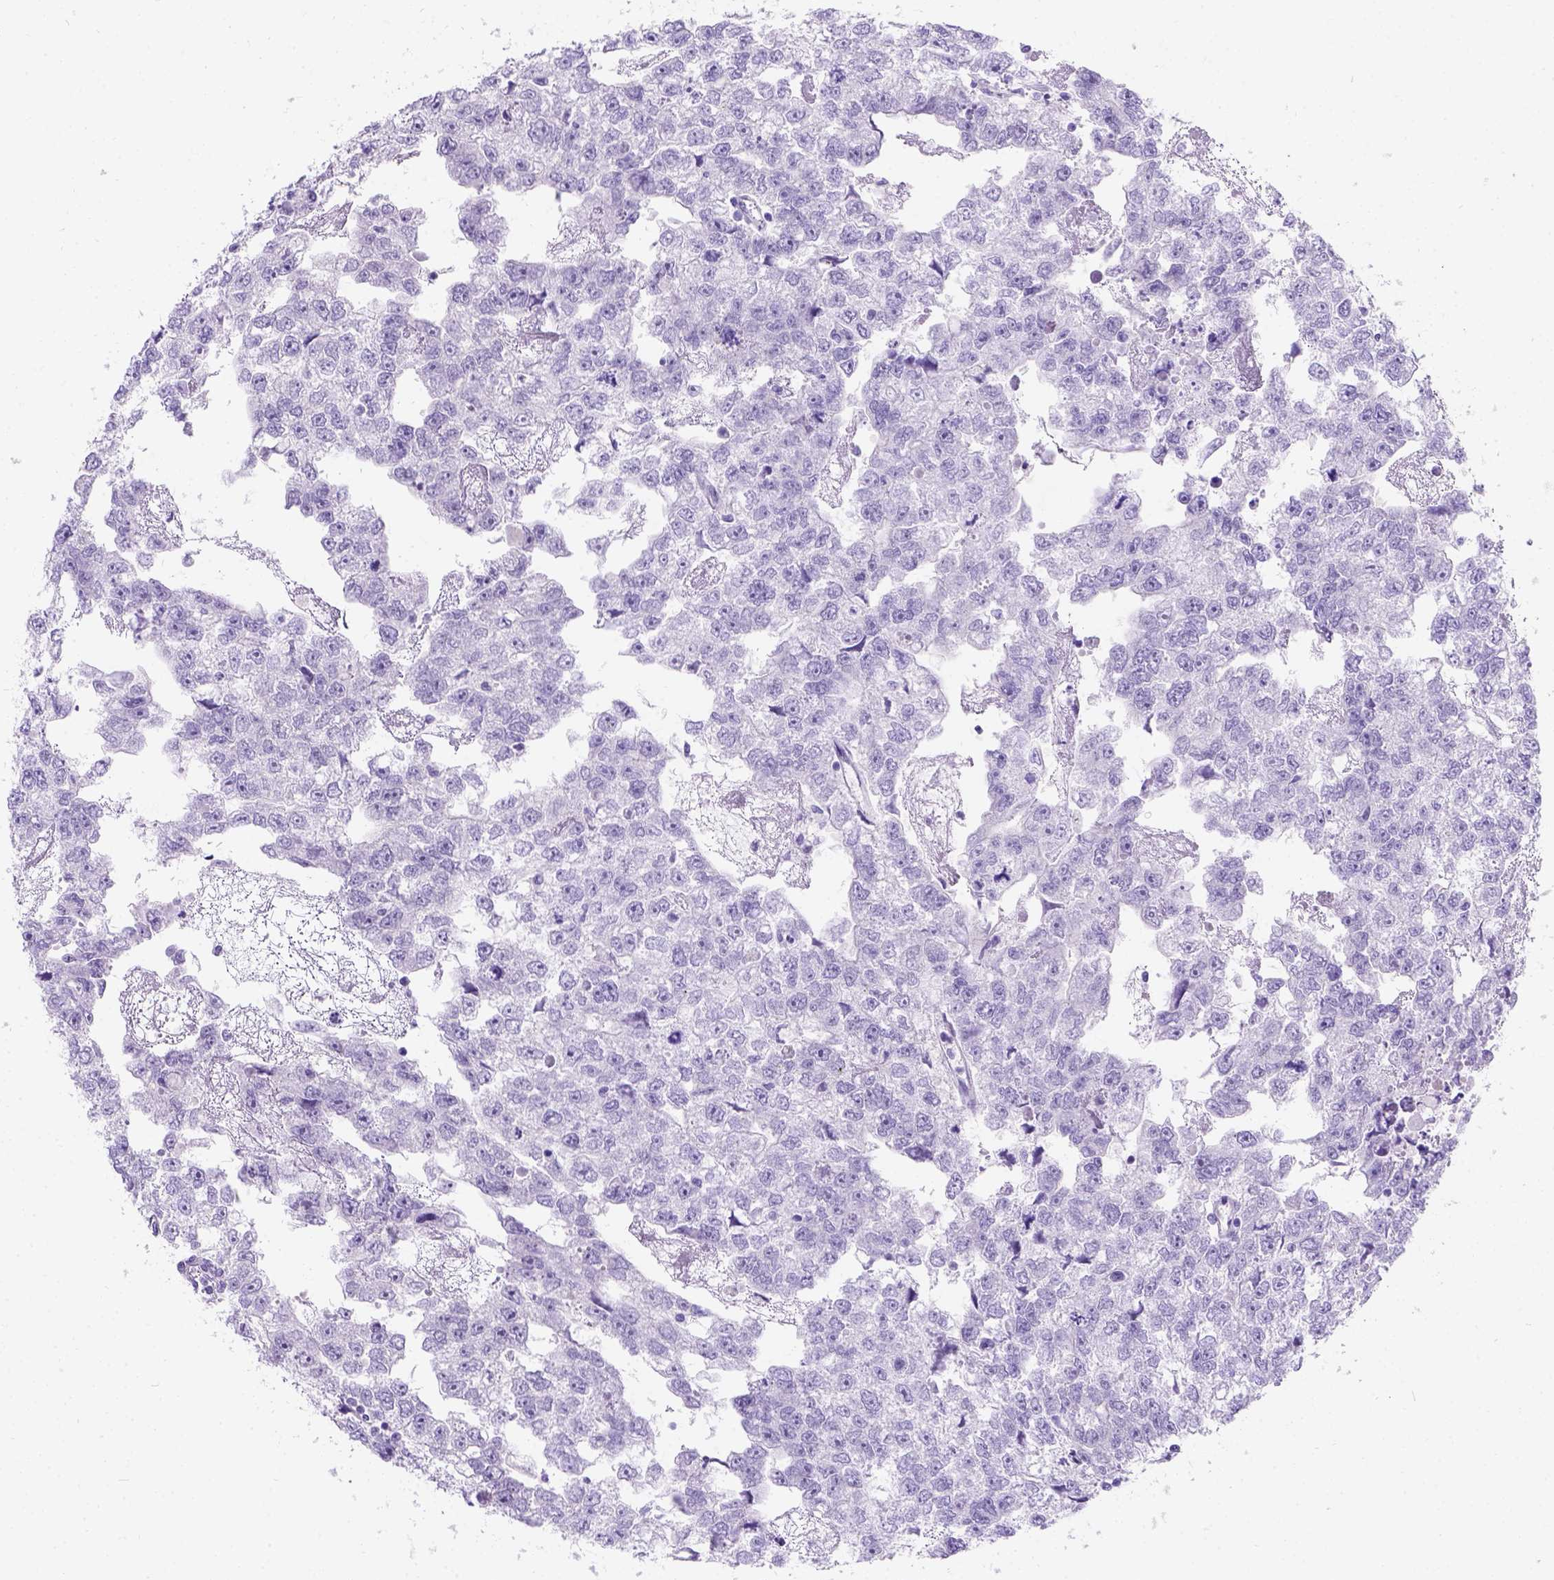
{"staining": {"intensity": "negative", "quantity": "none", "location": "none"}, "tissue": "testis cancer", "cell_type": "Tumor cells", "image_type": "cancer", "snomed": [{"axis": "morphology", "description": "Carcinoma, Embryonal, NOS"}, {"axis": "morphology", "description": "Teratoma, malignant, NOS"}, {"axis": "topography", "description": "Testis"}], "caption": "This is an immunohistochemistry image of human testis cancer. There is no expression in tumor cells.", "gene": "C7orf57", "patient": {"sex": "male", "age": 44}}